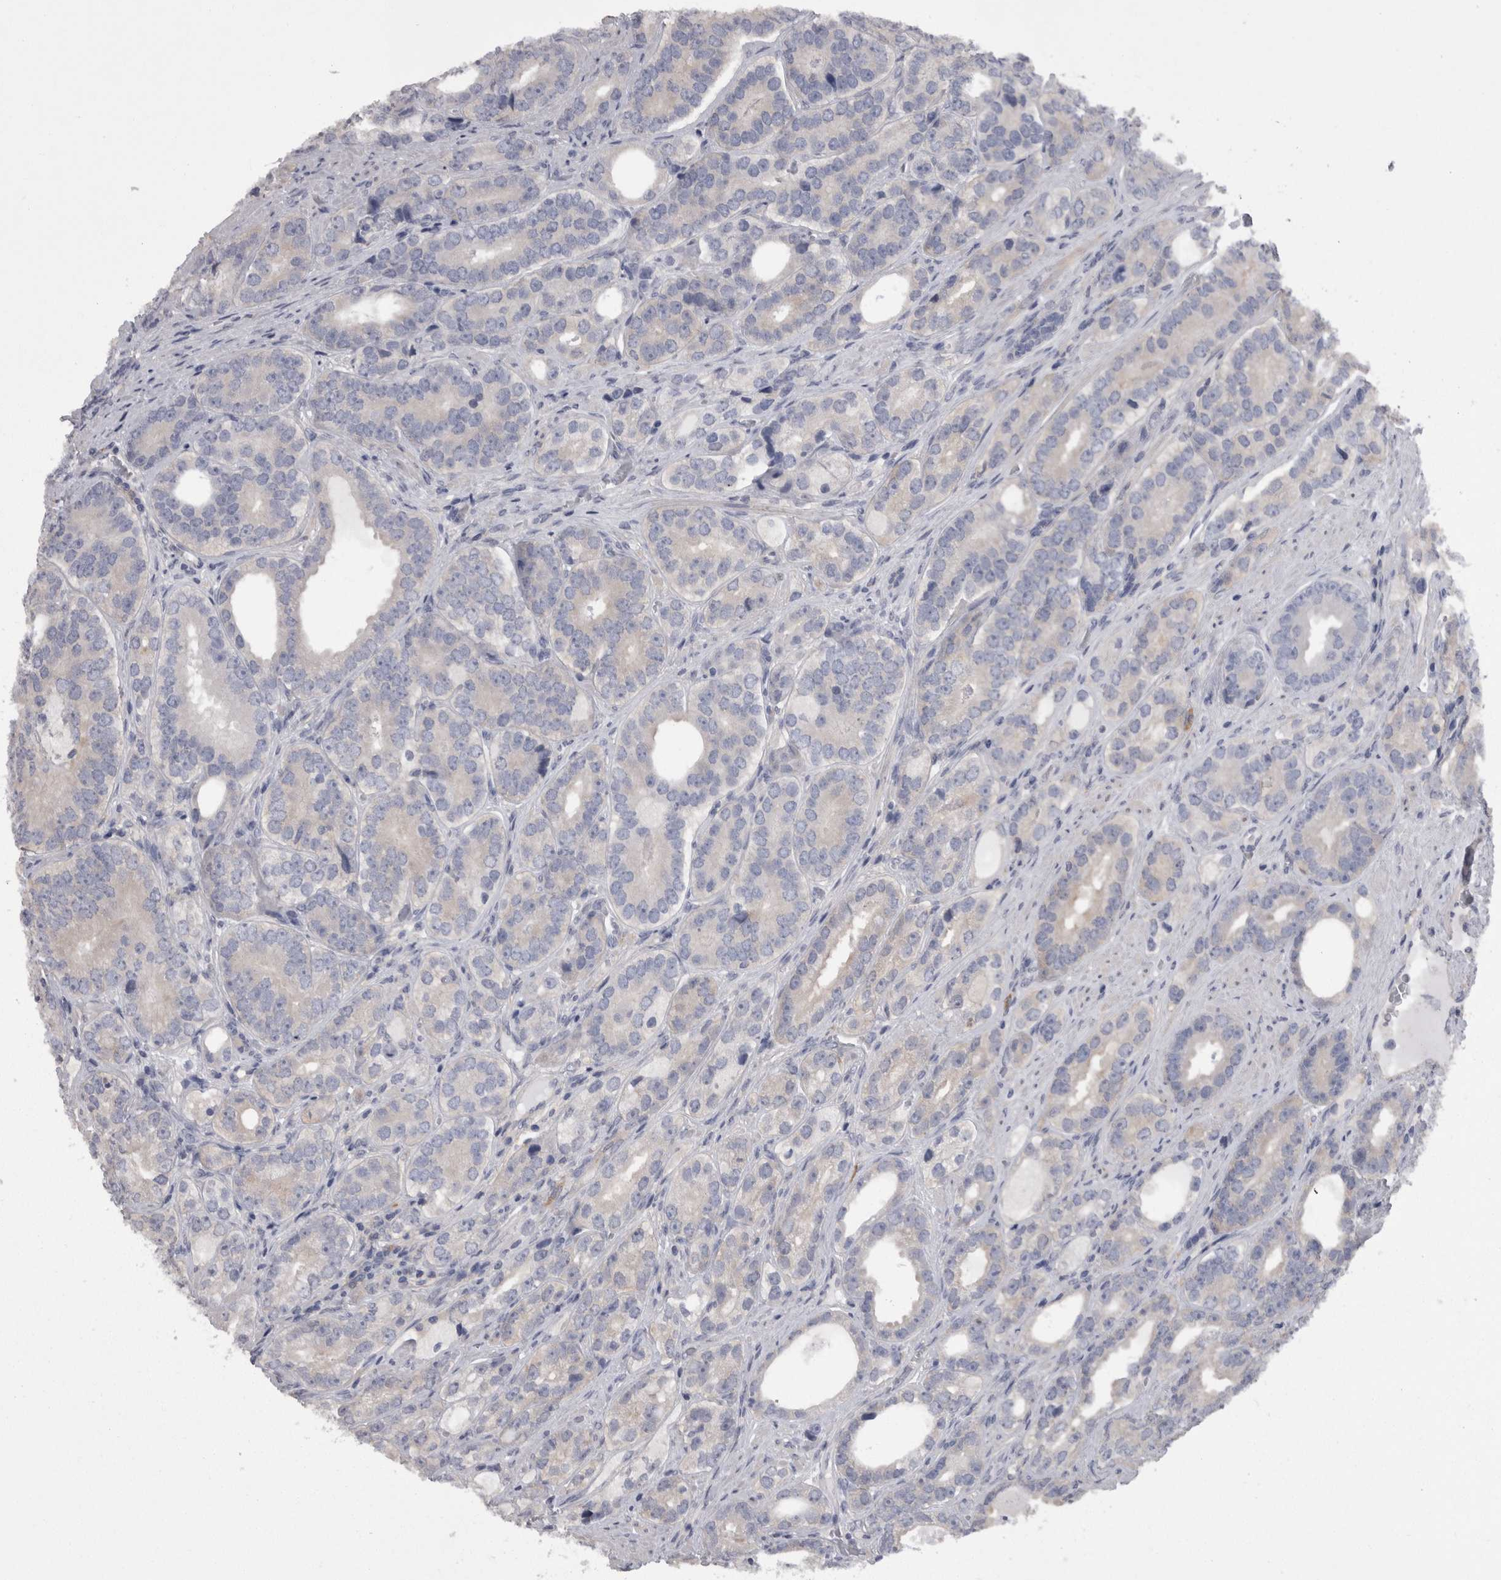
{"staining": {"intensity": "weak", "quantity": "<25%", "location": "cytoplasmic/membranous"}, "tissue": "prostate cancer", "cell_type": "Tumor cells", "image_type": "cancer", "snomed": [{"axis": "morphology", "description": "Adenocarcinoma, High grade"}, {"axis": "topography", "description": "Prostate"}], "caption": "Image shows no significant protein expression in tumor cells of prostate cancer. (DAB (3,3'-diaminobenzidine) IHC visualized using brightfield microscopy, high magnification).", "gene": "CAMK2D", "patient": {"sex": "male", "age": 56}}